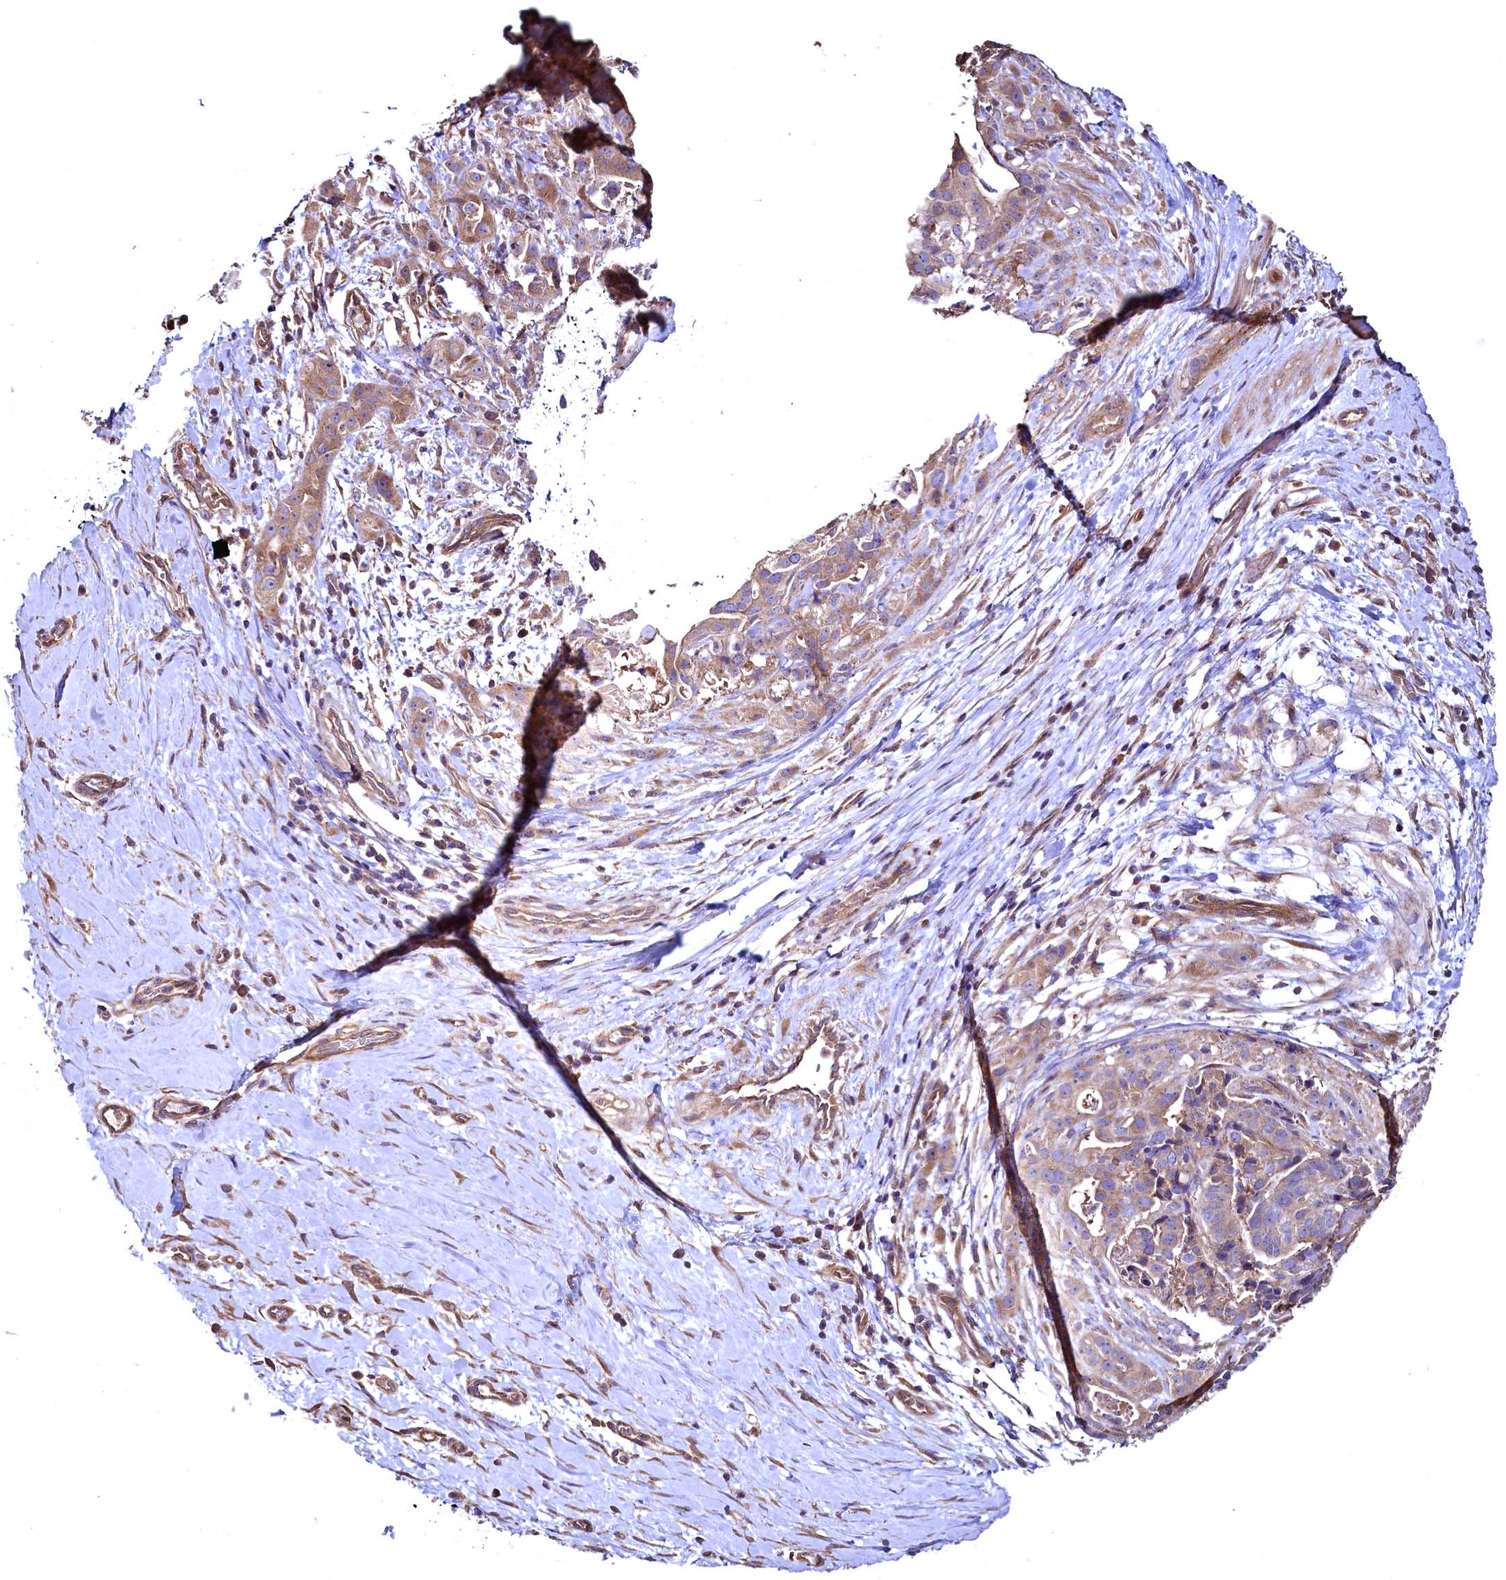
{"staining": {"intensity": "moderate", "quantity": ">75%", "location": "cytoplasmic/membranous"}, "tissue": "stomach cancer", "cell_type": "Tumor cells", "image_type": "cancer", "snomed": [{"axis": "morphology", "description": "Adenocarcinoma, NOS"}, {"axis": "topography", "description": "Stomach"}], "caption": "Protein analysis of stomach cancer tissue exhibits moderate cytoplasmic/membranous positivity in approximately >75% of tumor cells. The staining is performed using DAB brown chromogen to label protein expression. The nuclei are counter-stained blue using hematoxylin.", "gene": "TBCEL", "patient": {"sex": "male", "age": 48}}